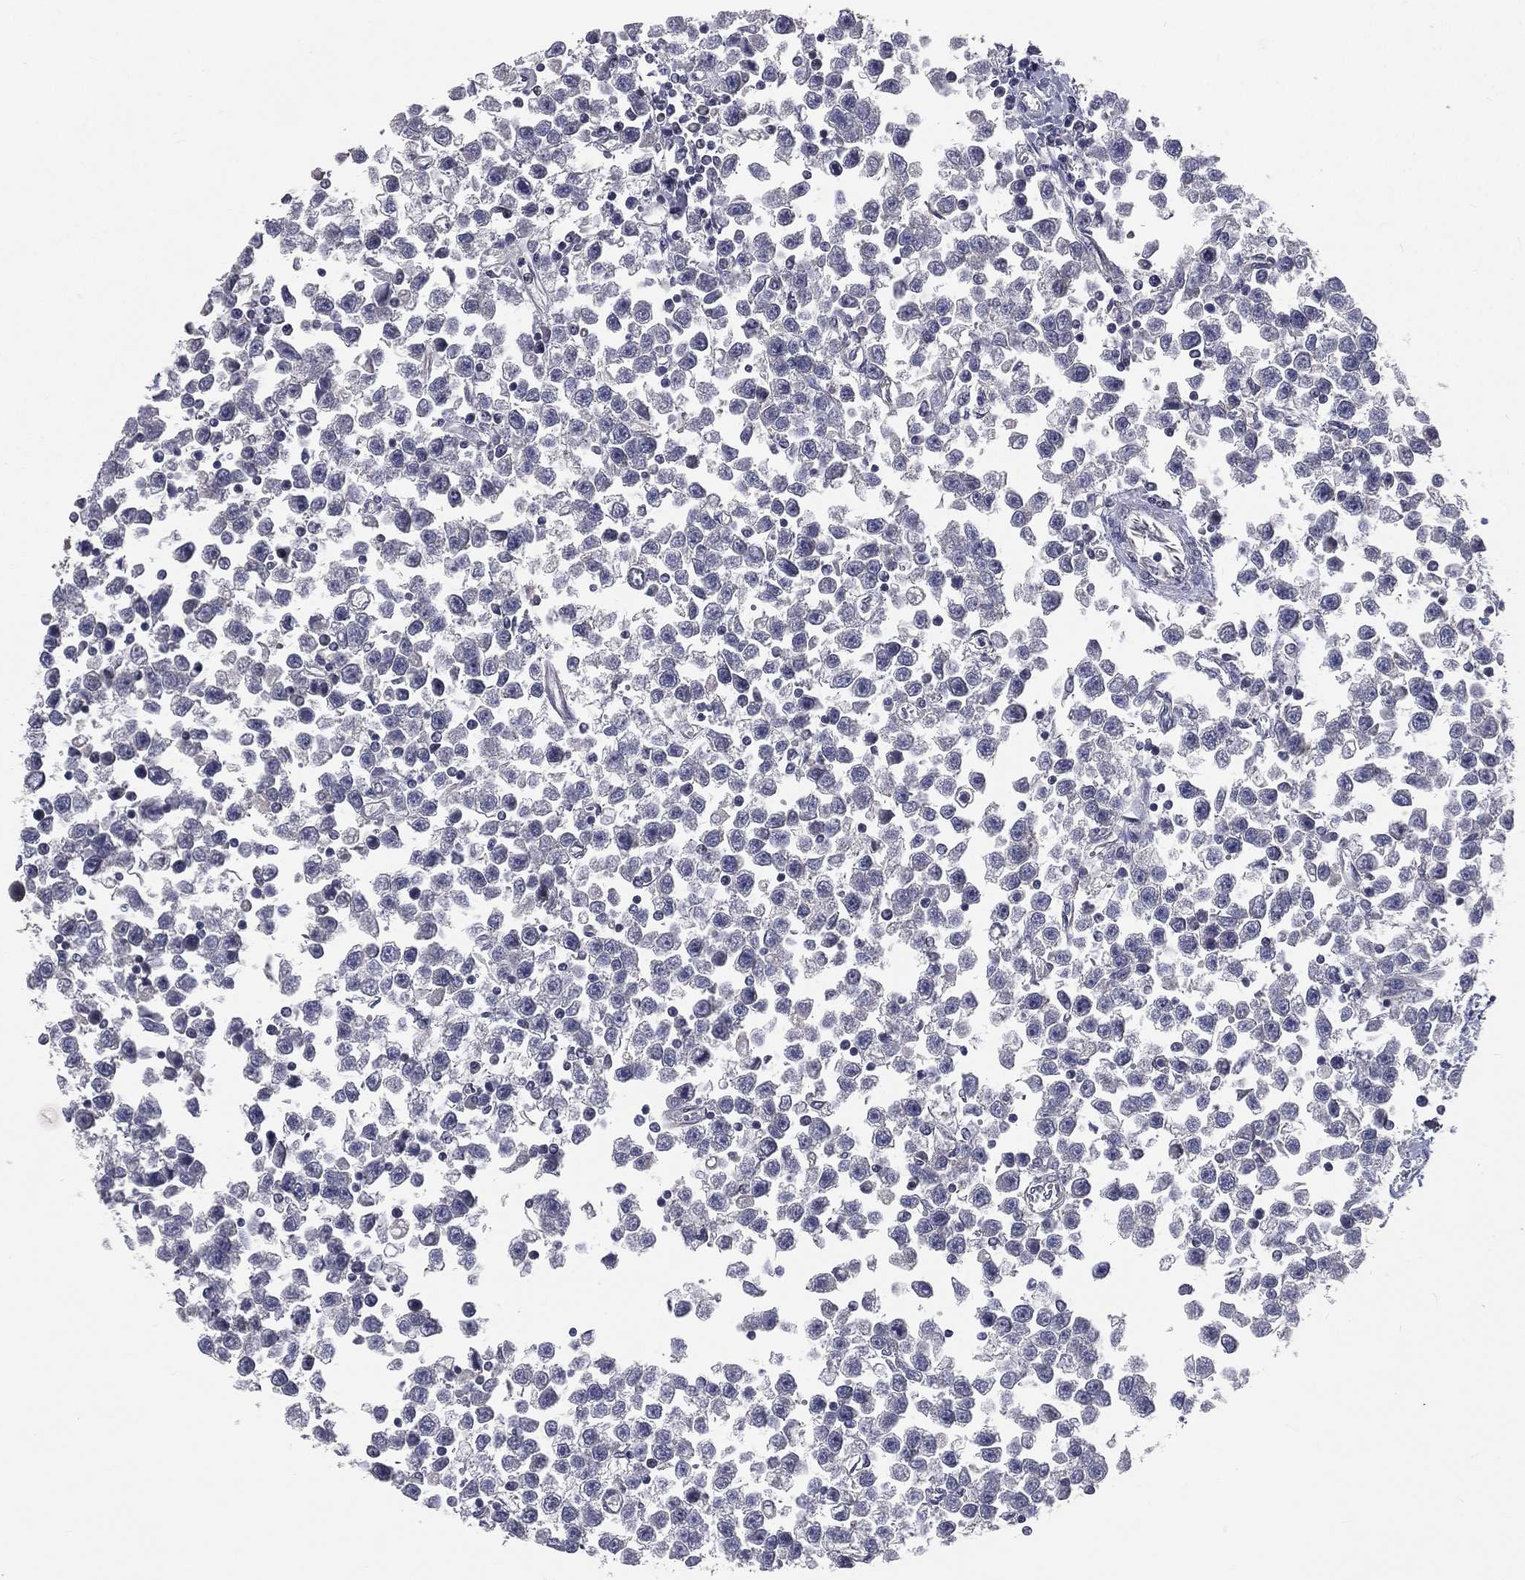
{"staining": {"intensity": "negative", "quantity": "none", "location": "none"}, "tissue": "testis cancer", "cell_type": "Tumor cells", "image_type": "cancer", "snomed": [{"axis": "morphology", "description": "Seminoma, NOS"}, {"axis": "topography", "description": "Testis"}], "caption": "The immunohistochemistry micrograph has no significant expression in tumor cells of testis cancer (seminoma) tissue. (DAB immunohistochemistry (IHC) visualized using brightfield microscopy, high magnification).", "gene": "HADH", "patient": {"sex": "male", "age": 34}}